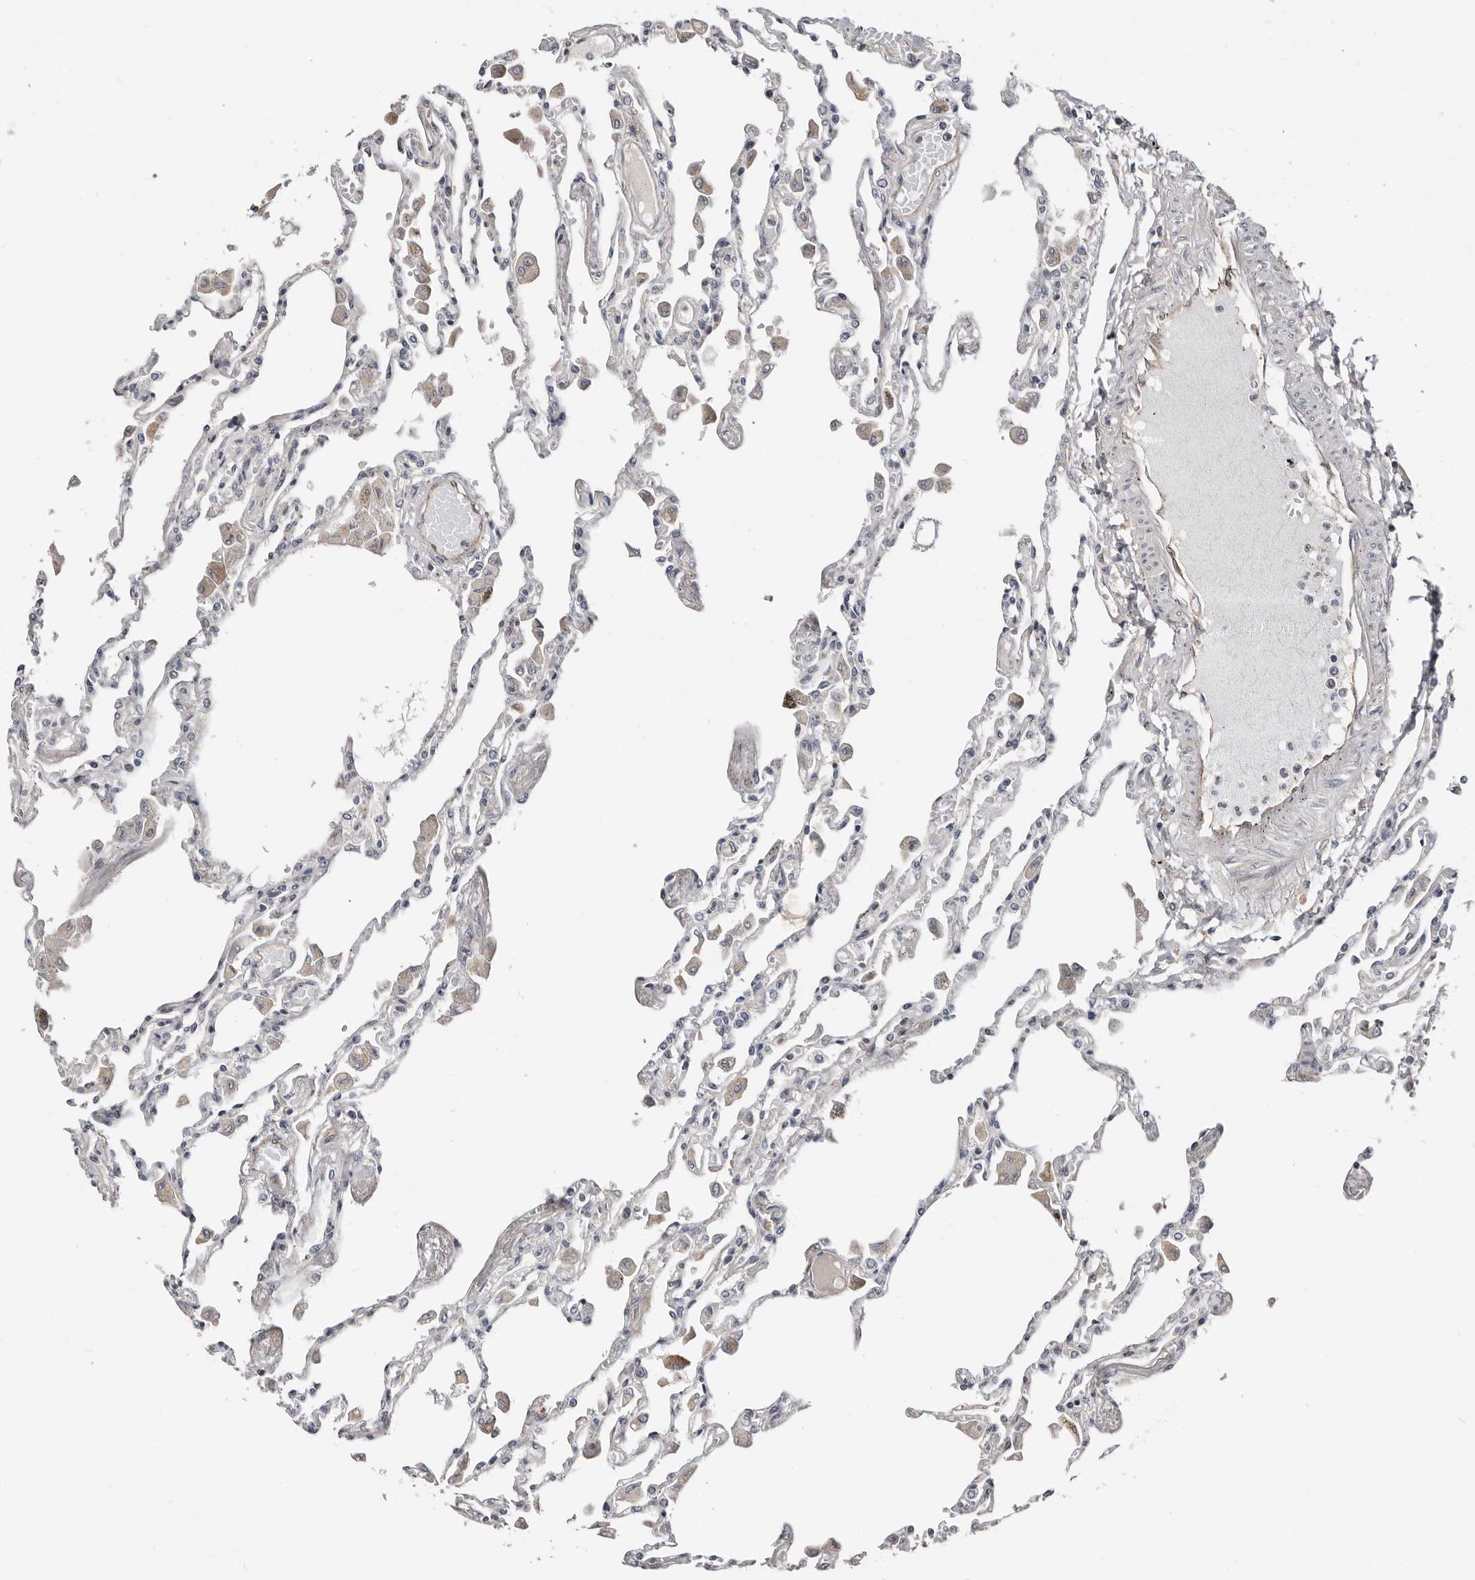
{"staining": {"intensity": "negative", "quantity": "none", "location": "none"}, "tissue": "lung", "cell_type": "Alveolar cells", "image_type": "normal", "snomed": [{"axis": "morphology", "description": "Normal tissue, NOS"}, {"axis": "topography", "description": "Bronchus"}, {"axis": "topography", "description": "Lung"}], "caption": "This is an IHC histopathology image of benign human lung. There is no positivity in alveolar cells.", "gene": "SMYD4", "patient": {"sex": "female", "age": 49}}